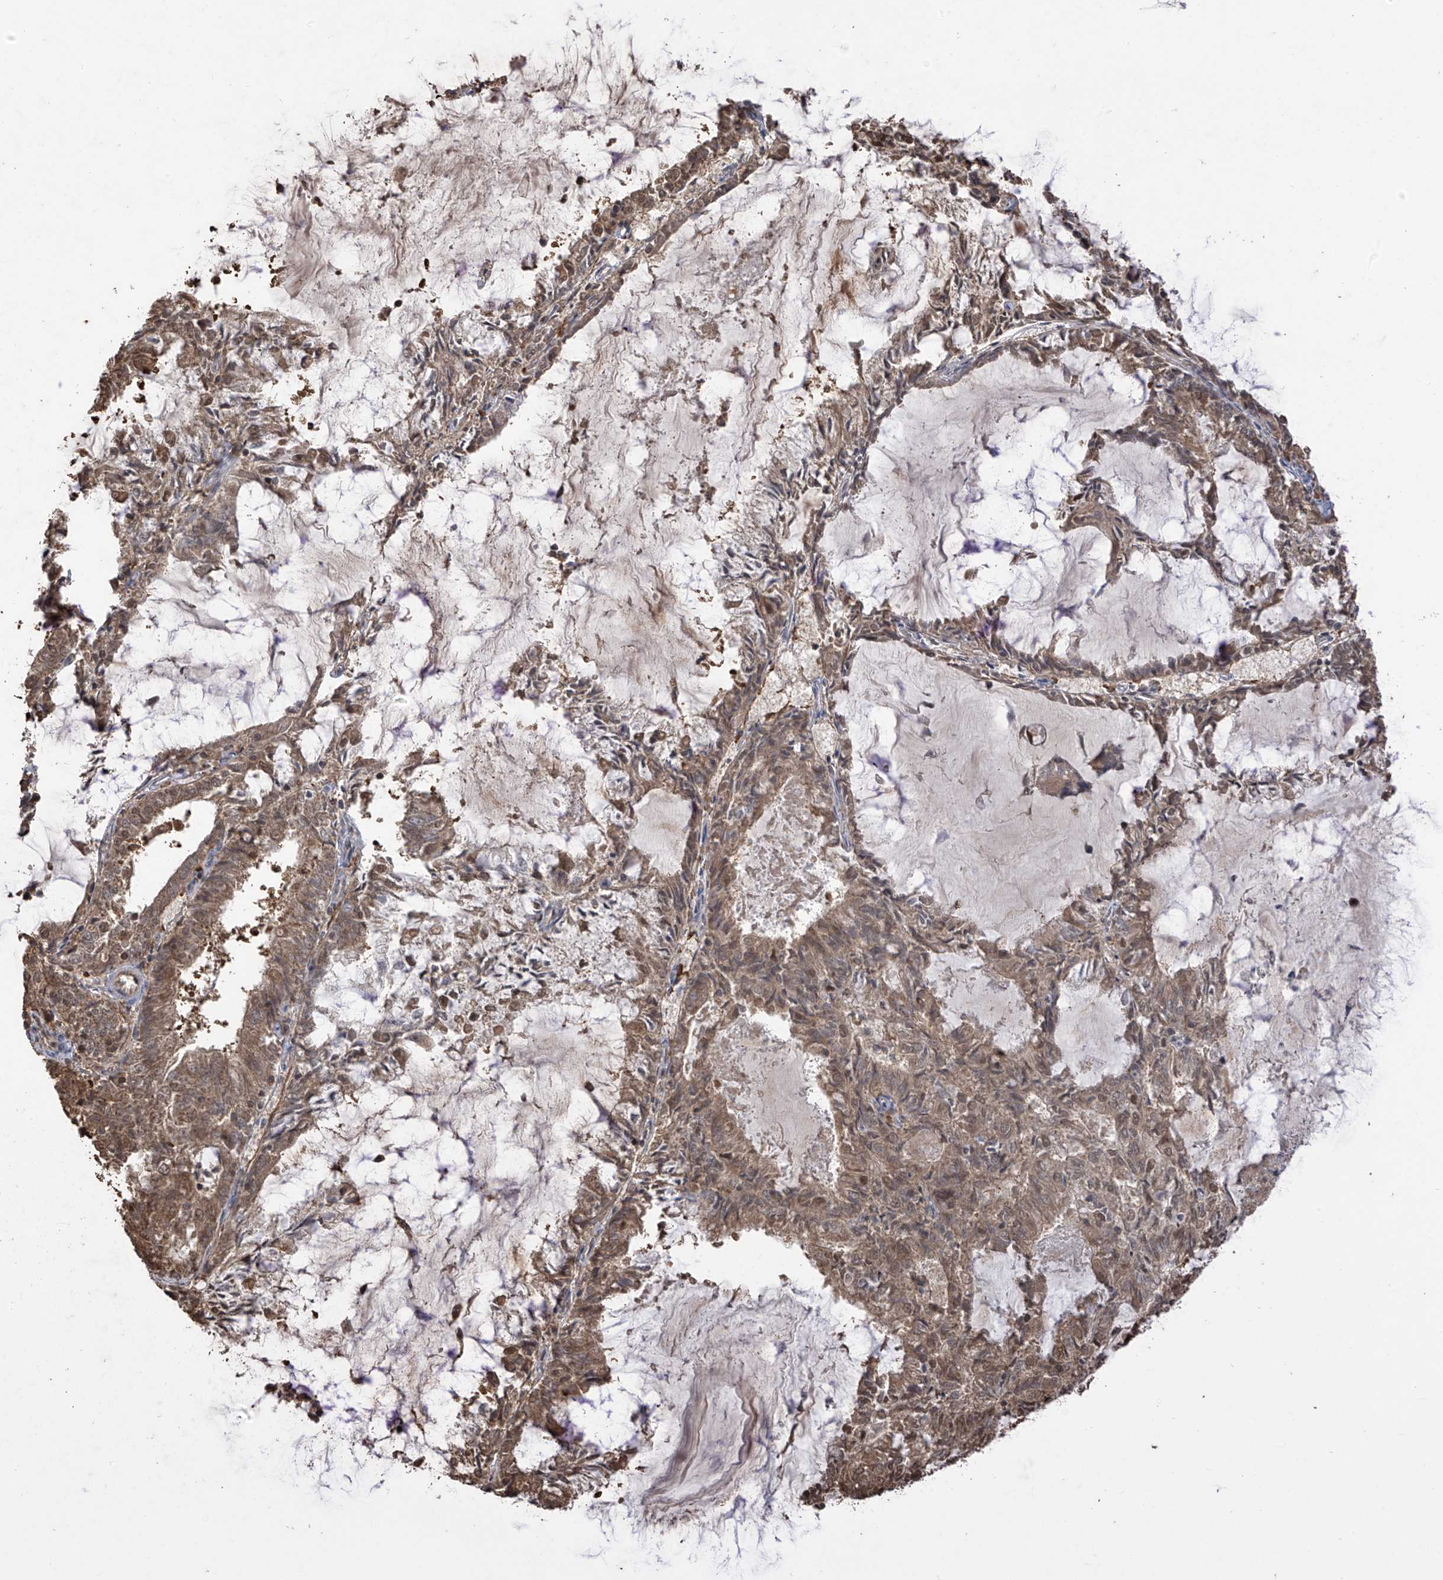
{"staining": {"intensity": "moderate", "quantity": ">75%", "location": "cytoplasmic/membranous,nuclear"}, "tissue": "endometrial cancer", "cell_type": "Tumor cells", "image_type": "cancer", "snomed": [{"axis": "morphology", "description": "Adenocarcinoma, NOS"}, {"axis": "topography", "description": "Endometrium"}], "caption": "Endometrial cancer (adenocarcinoma) was stained to show a protein in brown. There is medium levels of moderate cytoplasmic/membranous and nuclear expression in about >75% of tumor cells.", "gene": "PNPT1", "patient": {"sex": "female", "age": 57}}